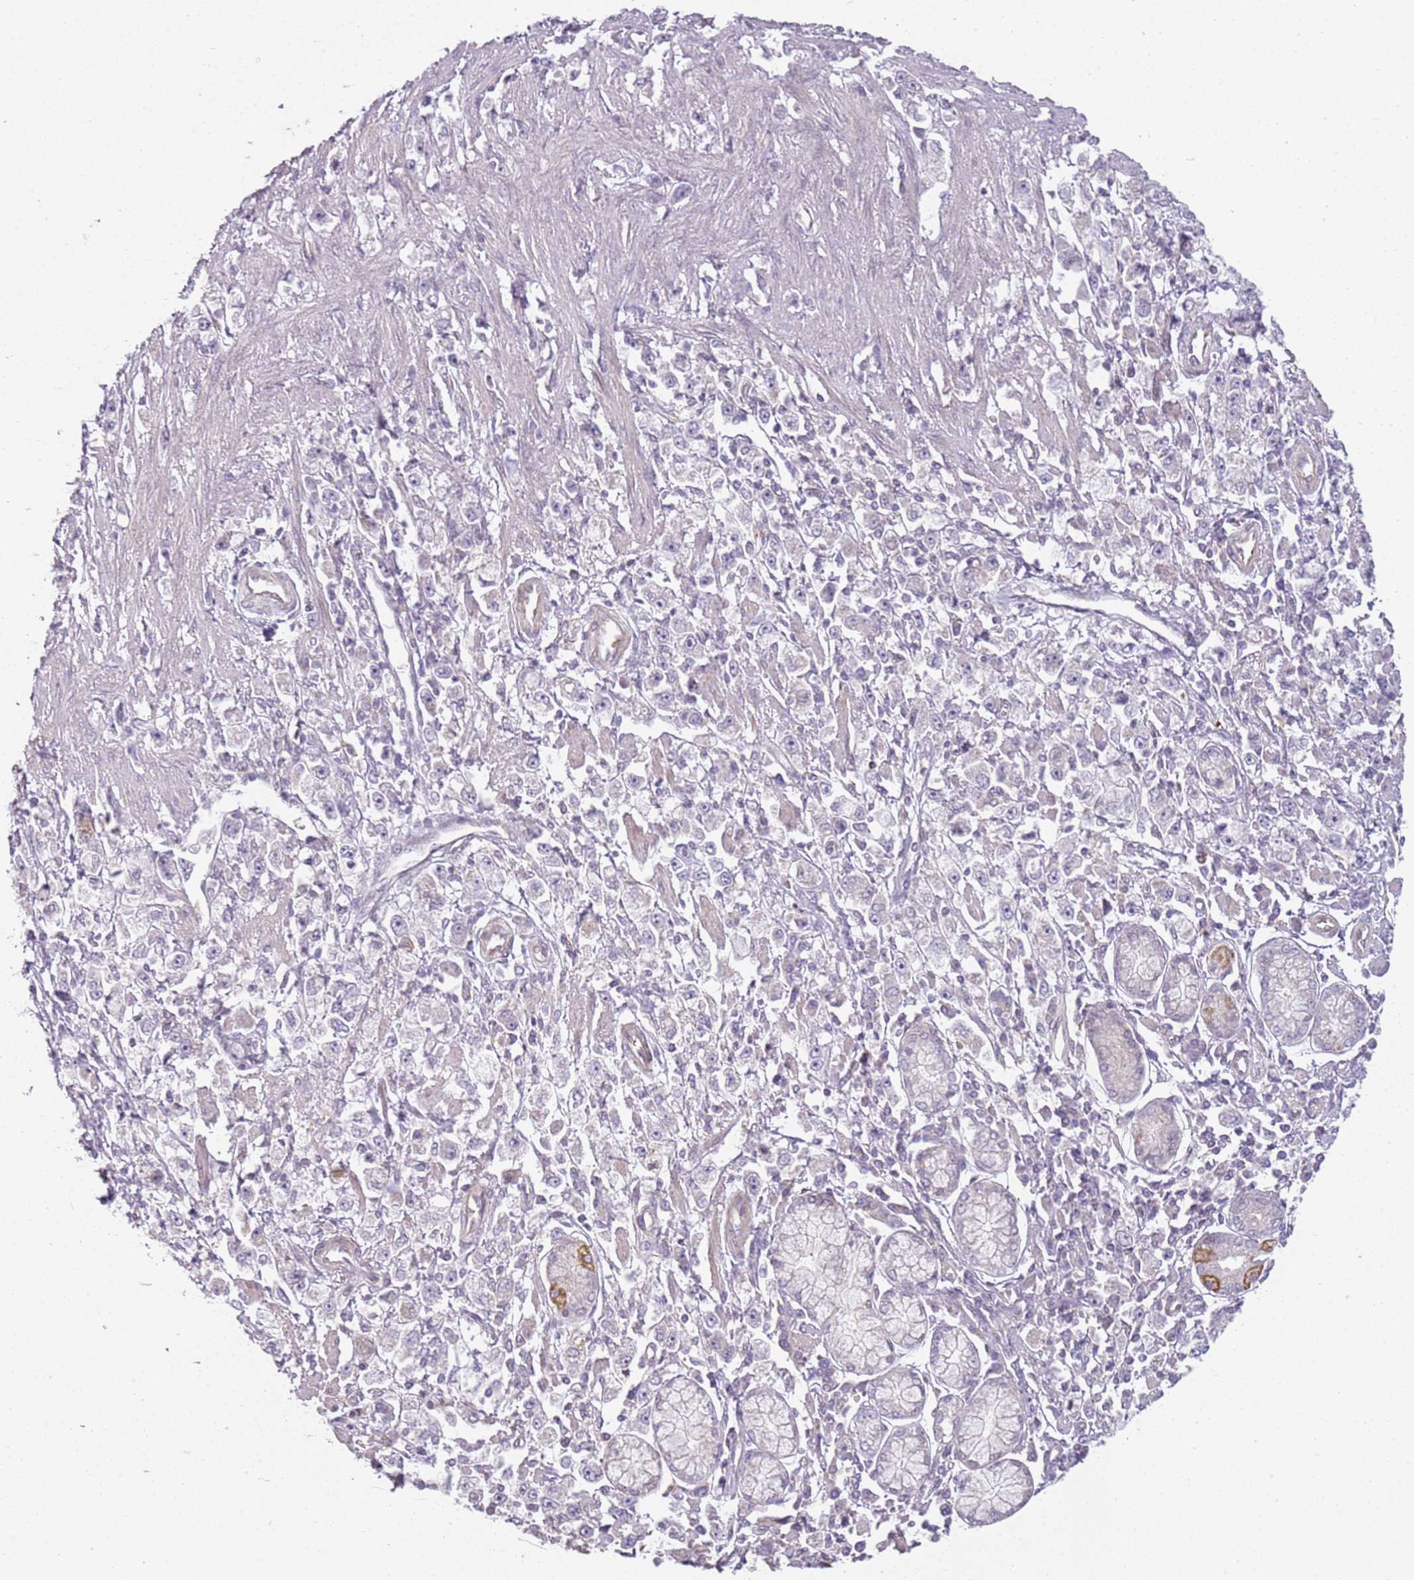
{"staining": {"intensity": "negative", "quantity": "none", "location": "none"}, "tissue": "stomach cancer", "cell_type": "Tumor cells", "image_type": "cancer", "snomed": [{"axis": "morphology", "description": "Adenocarcinoma, NOS"}, {"axis": "topography", "description": "Stomach"}], "caption": "High power microscopy photomicrograph of an immunohistochemistry histopathology image of adenocarcinoma (stomach), revealing no significant staining in tumor cells. Nuclei are stained in blue.", "gene": "DEFB116", "patient": {"sex": "female", "age": 59}}